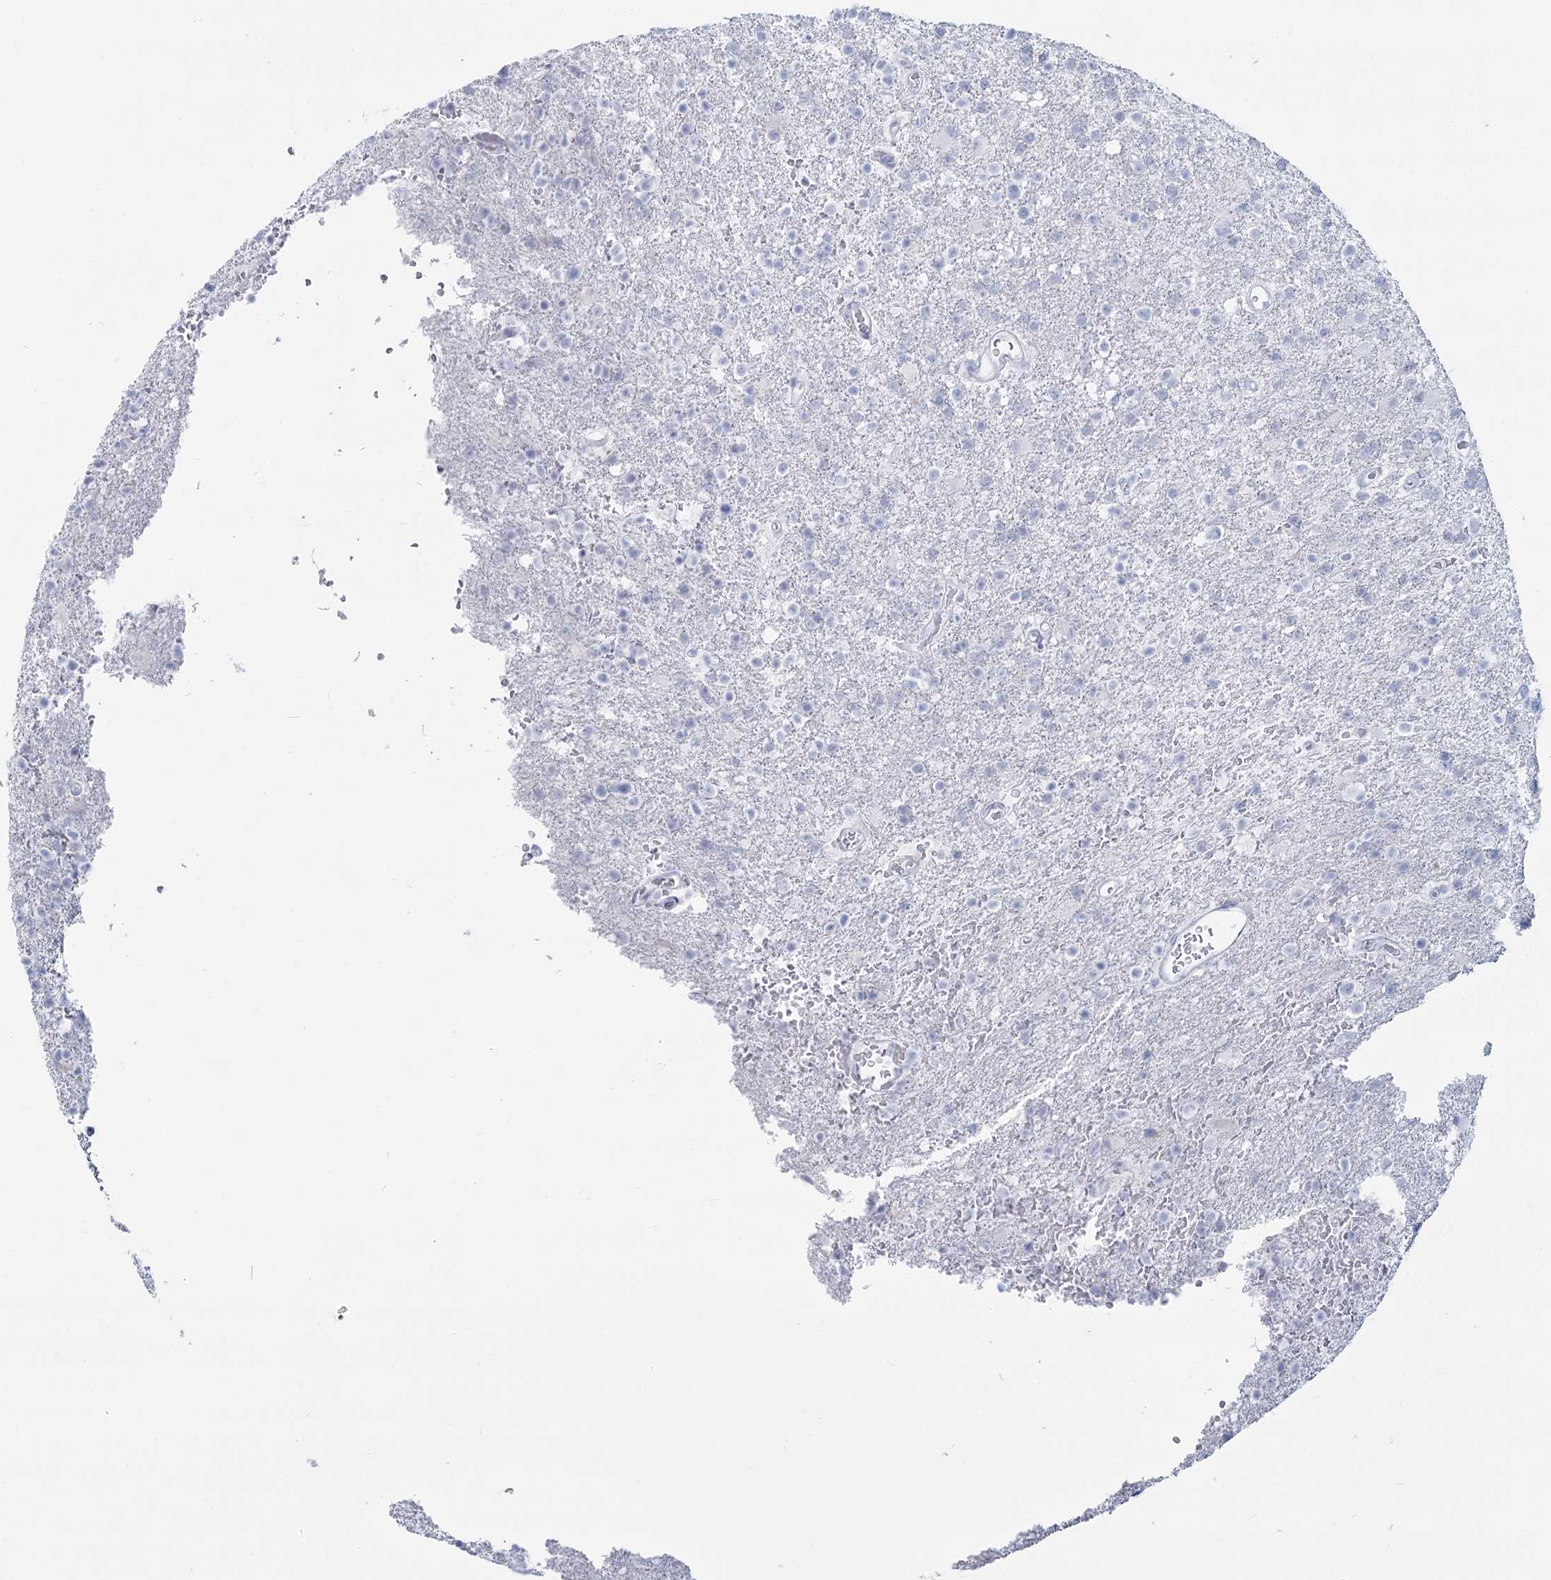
{"staining": {"intensity": "negative", "quantity": "none", "location": "none"}, "tissue": "glioma", "cell_type": "Tumor cells", "image_type": "cancer", "snomed": [{"axis": "morphology", "description": "Glioma, malignant, High grade"}, {"axis": "topography", "description": "Brain"}], "caption": "Immunohistochemical staining of human glioma reveals no significant staining in tumor cells. Brightfield microscopy of immunohistochemistry stained with DAB (3,3'-diaminobenzidine) (brown) and hematoxylin (blue), captured at high magnification.", "gene": "SLC6A19", "patient": {"sex": "male", "age": 72}}